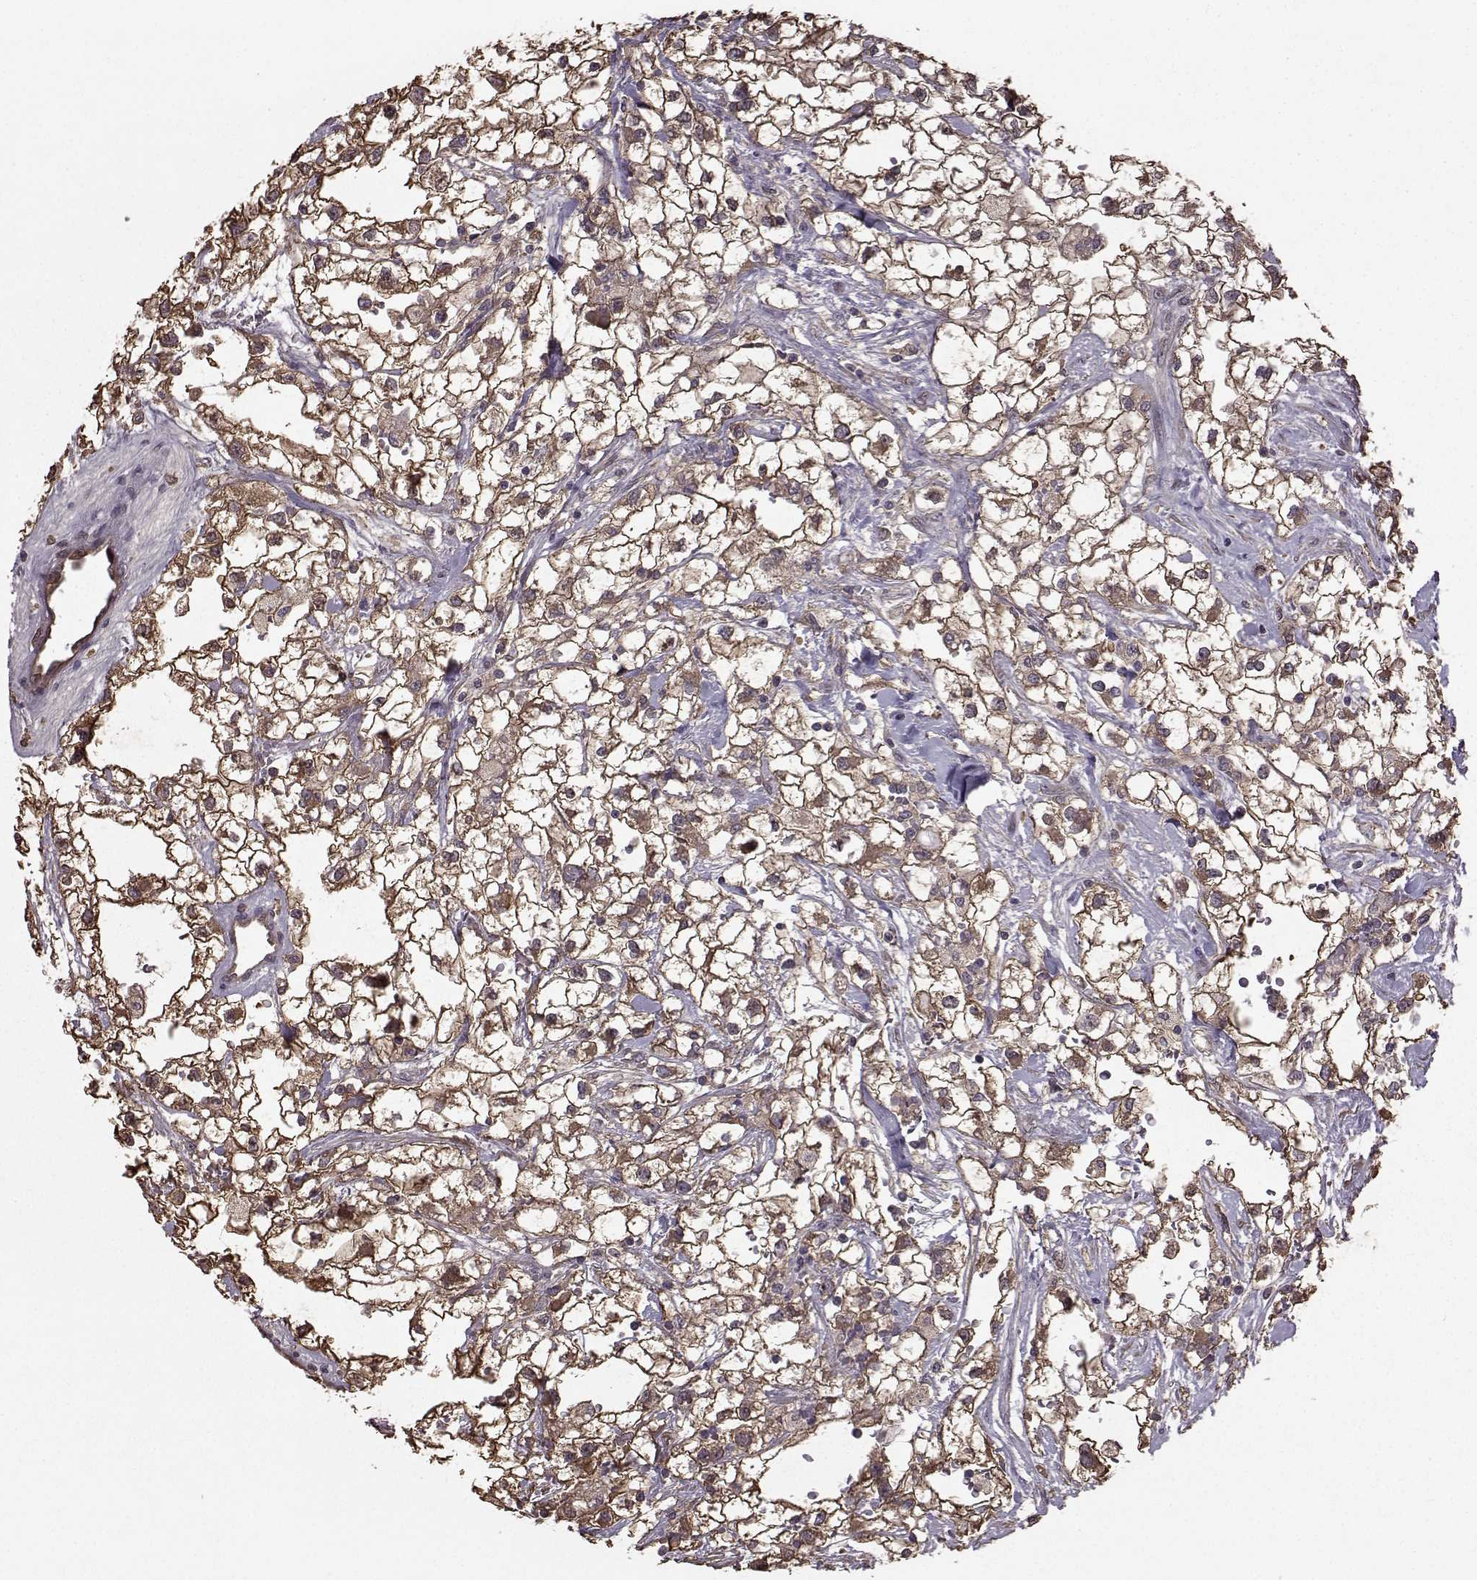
{"staining": {"intensity": "moderate", "quantity": ">75%", "location": "cytoplasmic/membranous"}, "tissue": "renal cancer", "cell_type": "Tumor cells", "image_type": "cancer", "snomed": [{"axis": "morphology", "description": "Adenocarcinoma, NOS"}, {"axis": "topography", "description": "Kidney"}], "caption": "DAB immunohistochemical staining of human renal adenocarcinoma demonstrates moderate cytoplasmic/membranous protein positivity in approximately >75% of tumor cells.", "gene": "NME1-NME2", "patient": {"sex": "male", "age": 59}}